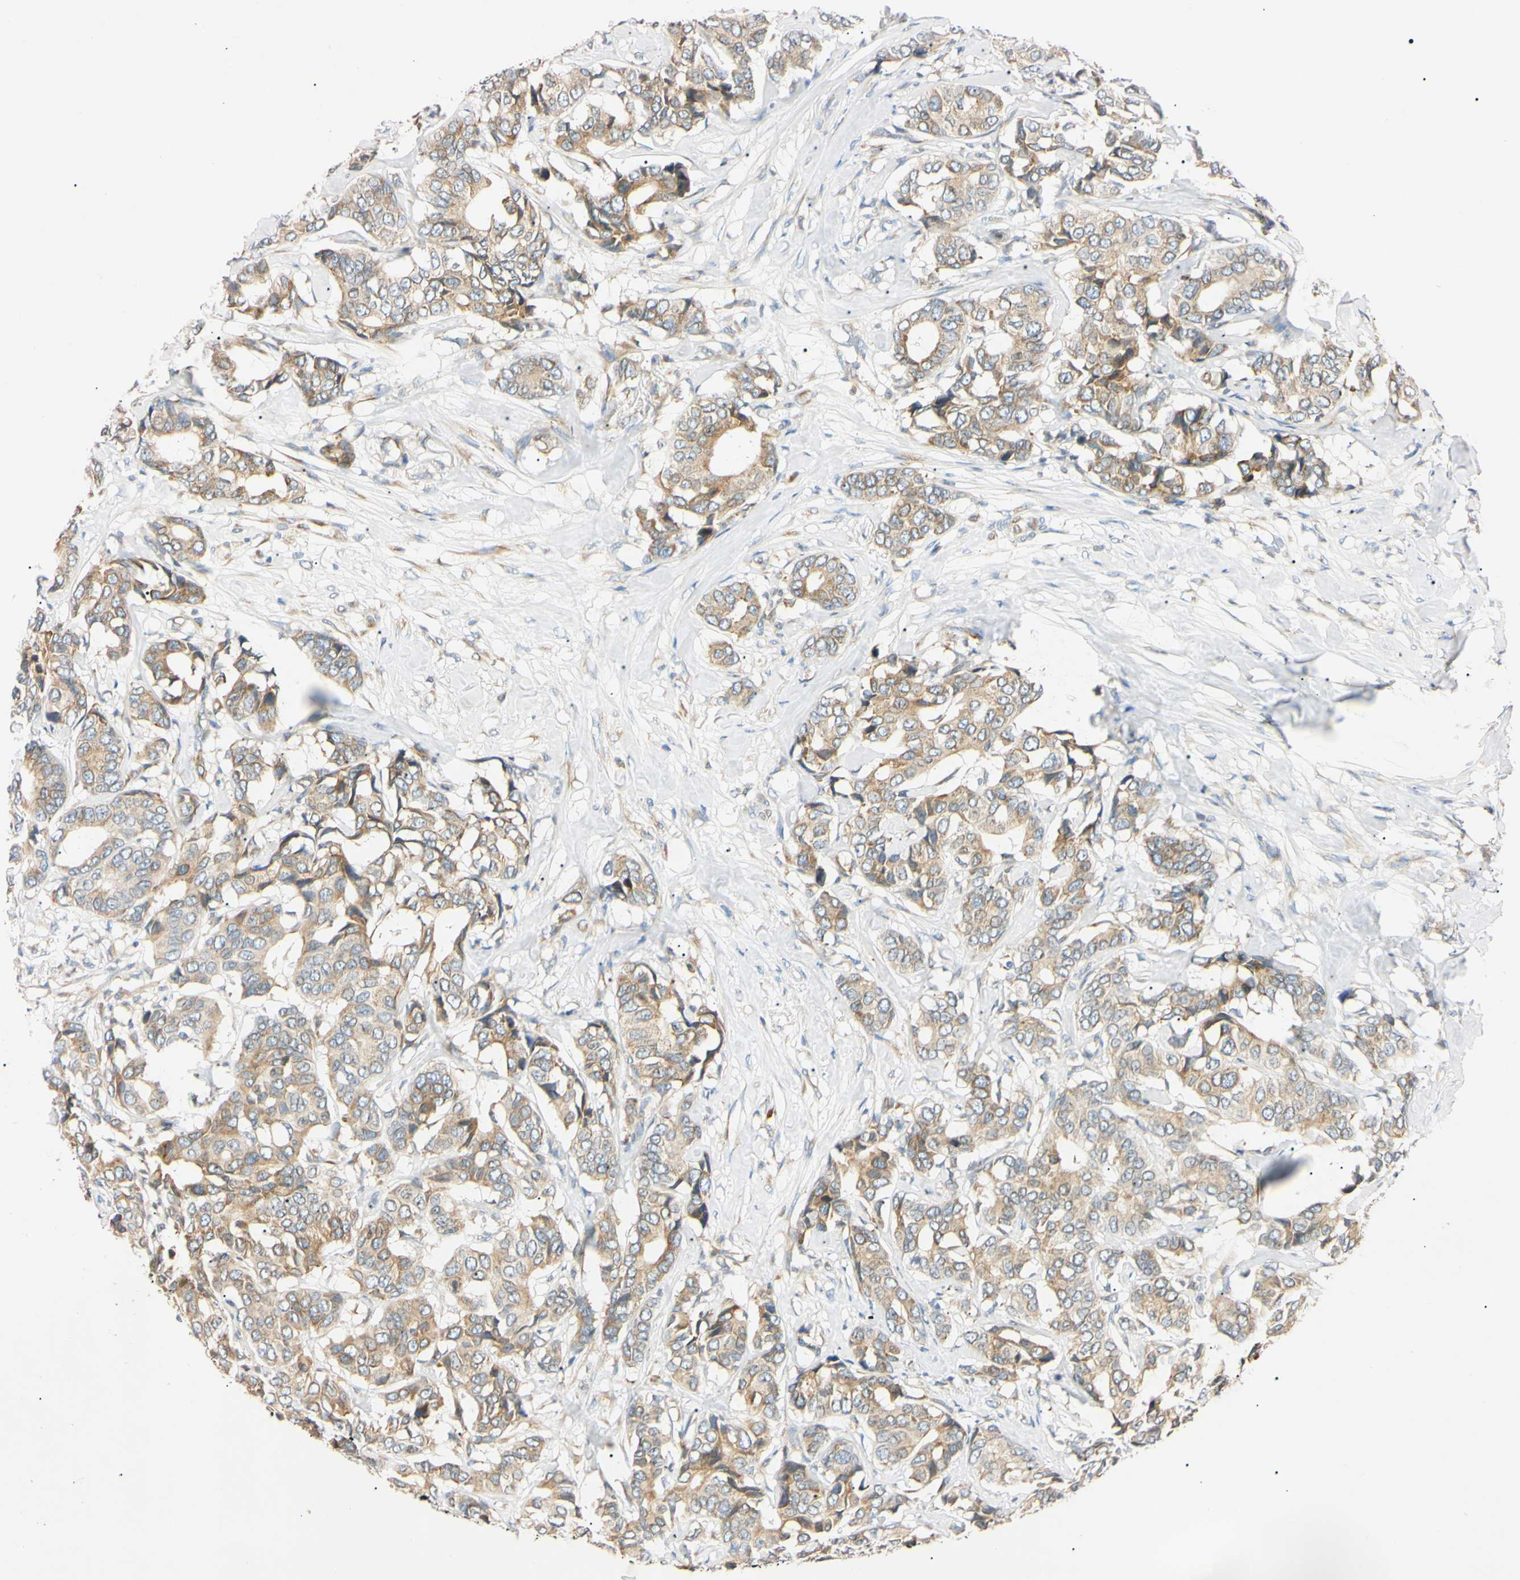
{"staining": {"intensity": "weak", "quantity": ">75%", "location": "cytoplasmic/membranous"}, "tissue": "breast cancer", "cell_type": "Tumor cells", "image_type": "cancer", "snomed": [{"axis": "morphology", "description": "Duct carcinoma"}, {"axis": "topography", "description": "Breast"}], "caption": "A brown stain labels weak cytoplasmic/membranous expression of a protein in human breast cancer (infiltrating ductal carcinoma) tumor cells.", "gene": "DNAJB12", "patient": {"sex": "female", "age": 87}}